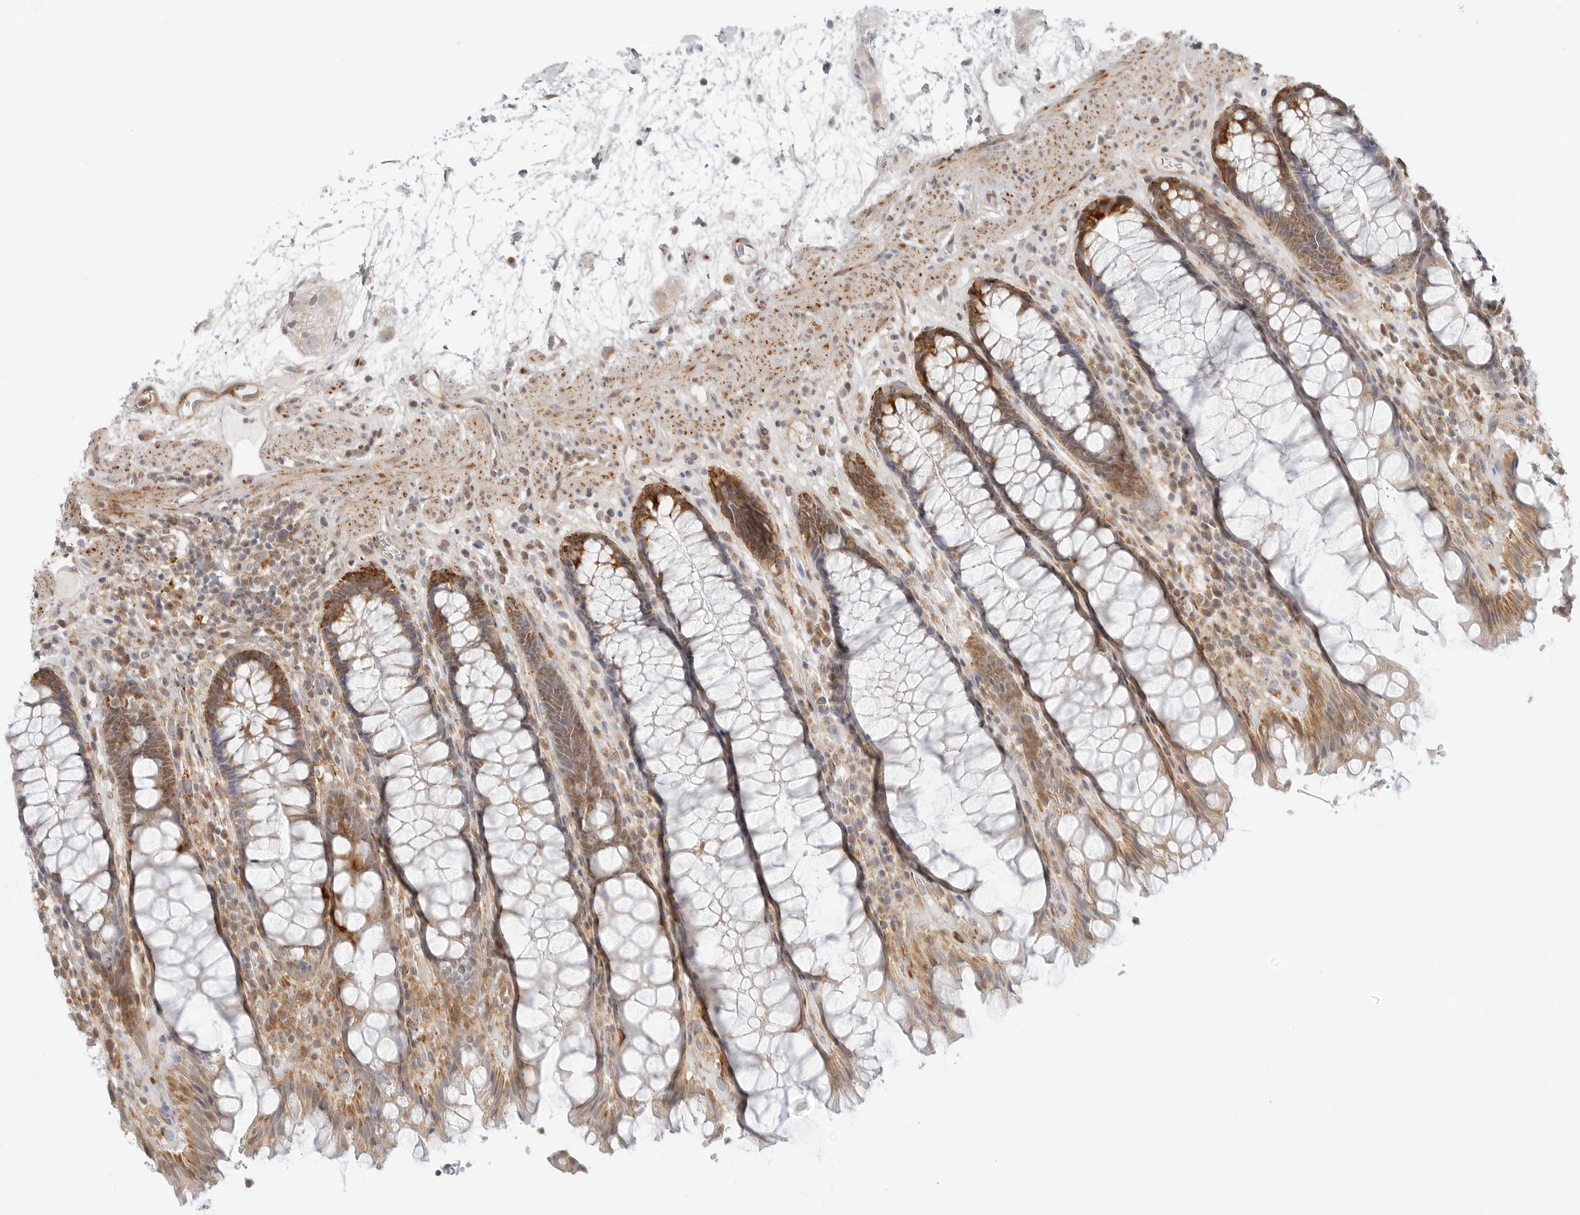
{"staining": {"intensity": "strong", "quantity": "25%-75%", "location": "cytoplasmic/membranous"}, "tissue": "rectum", "cell_type": "Glandular cells", "image_type": "normal", "snomed": [{"axis": "morphology", "description": "Normal tissue, NOS"}, {"axis": "topography", "description": "Rectum"}], "caption": "Immunohistochemical staining of normal human rectum reveals strong cytoplasmic/membranous protein expression in about 25%-75% of glandular cells.", "gene": "C1QTNF1", "patient": {"sex": "male", "age": 64}}